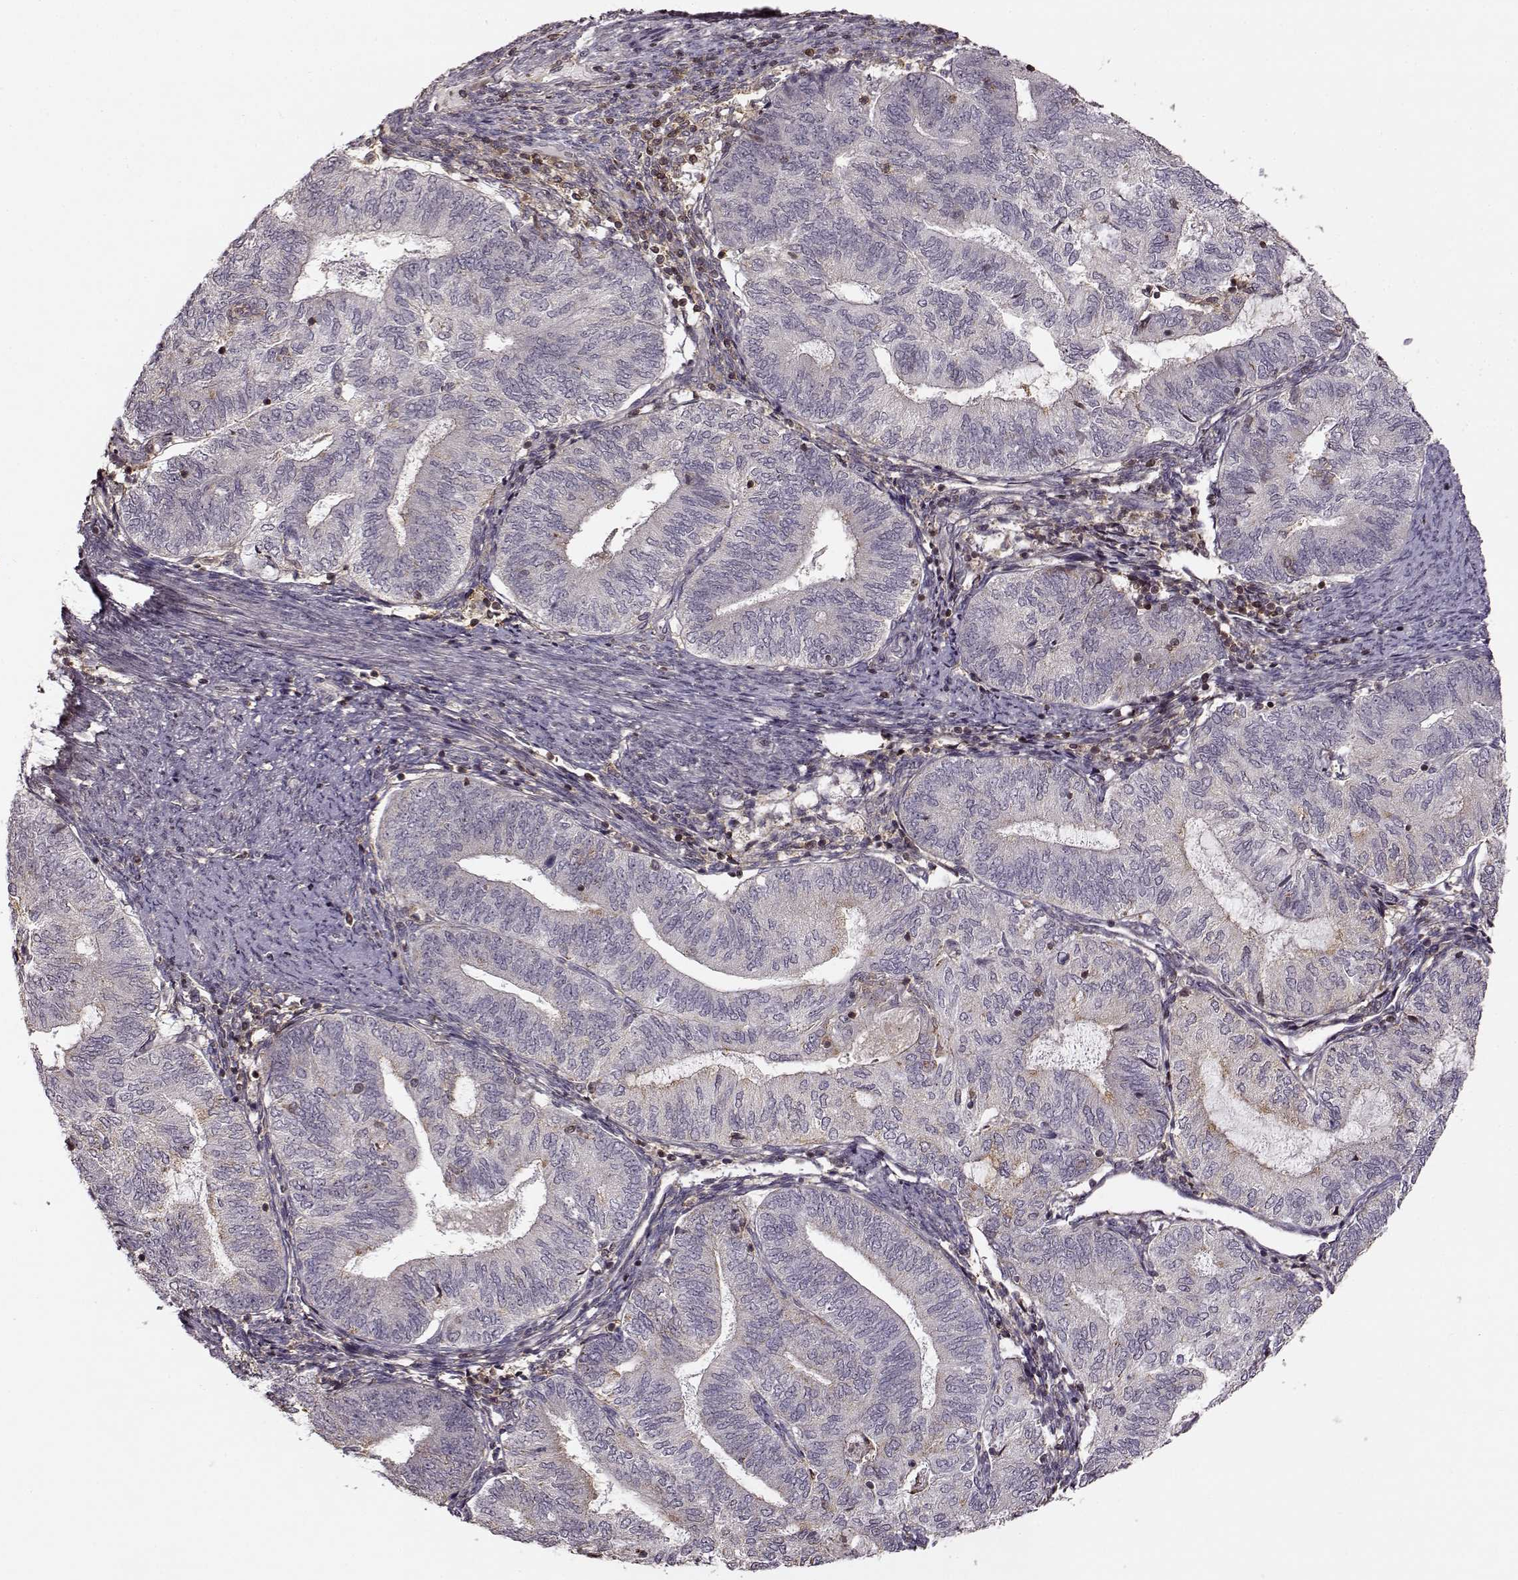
{"staining": {"intensity": "strong", "quantity": "<25%", "location": "cytoplasmic/membranous"}, "tissue": "endometrial cancer", "cell_type": "Tumor cells", "image_type": "cancer", "snomed": [{"axis": "morphology", "description": "Adenocarcinoma, NOS"}, {"axis": "topography", "description": "Endometrium"}], "caption": "Tumor cells reveal medium levels of strong cytoplasmic/membranous staining in approximately <25% of cells in endometrial adenocarcinoma.", "gene": "MFSD1", "patient": {"sex": "female", "age": 65}}